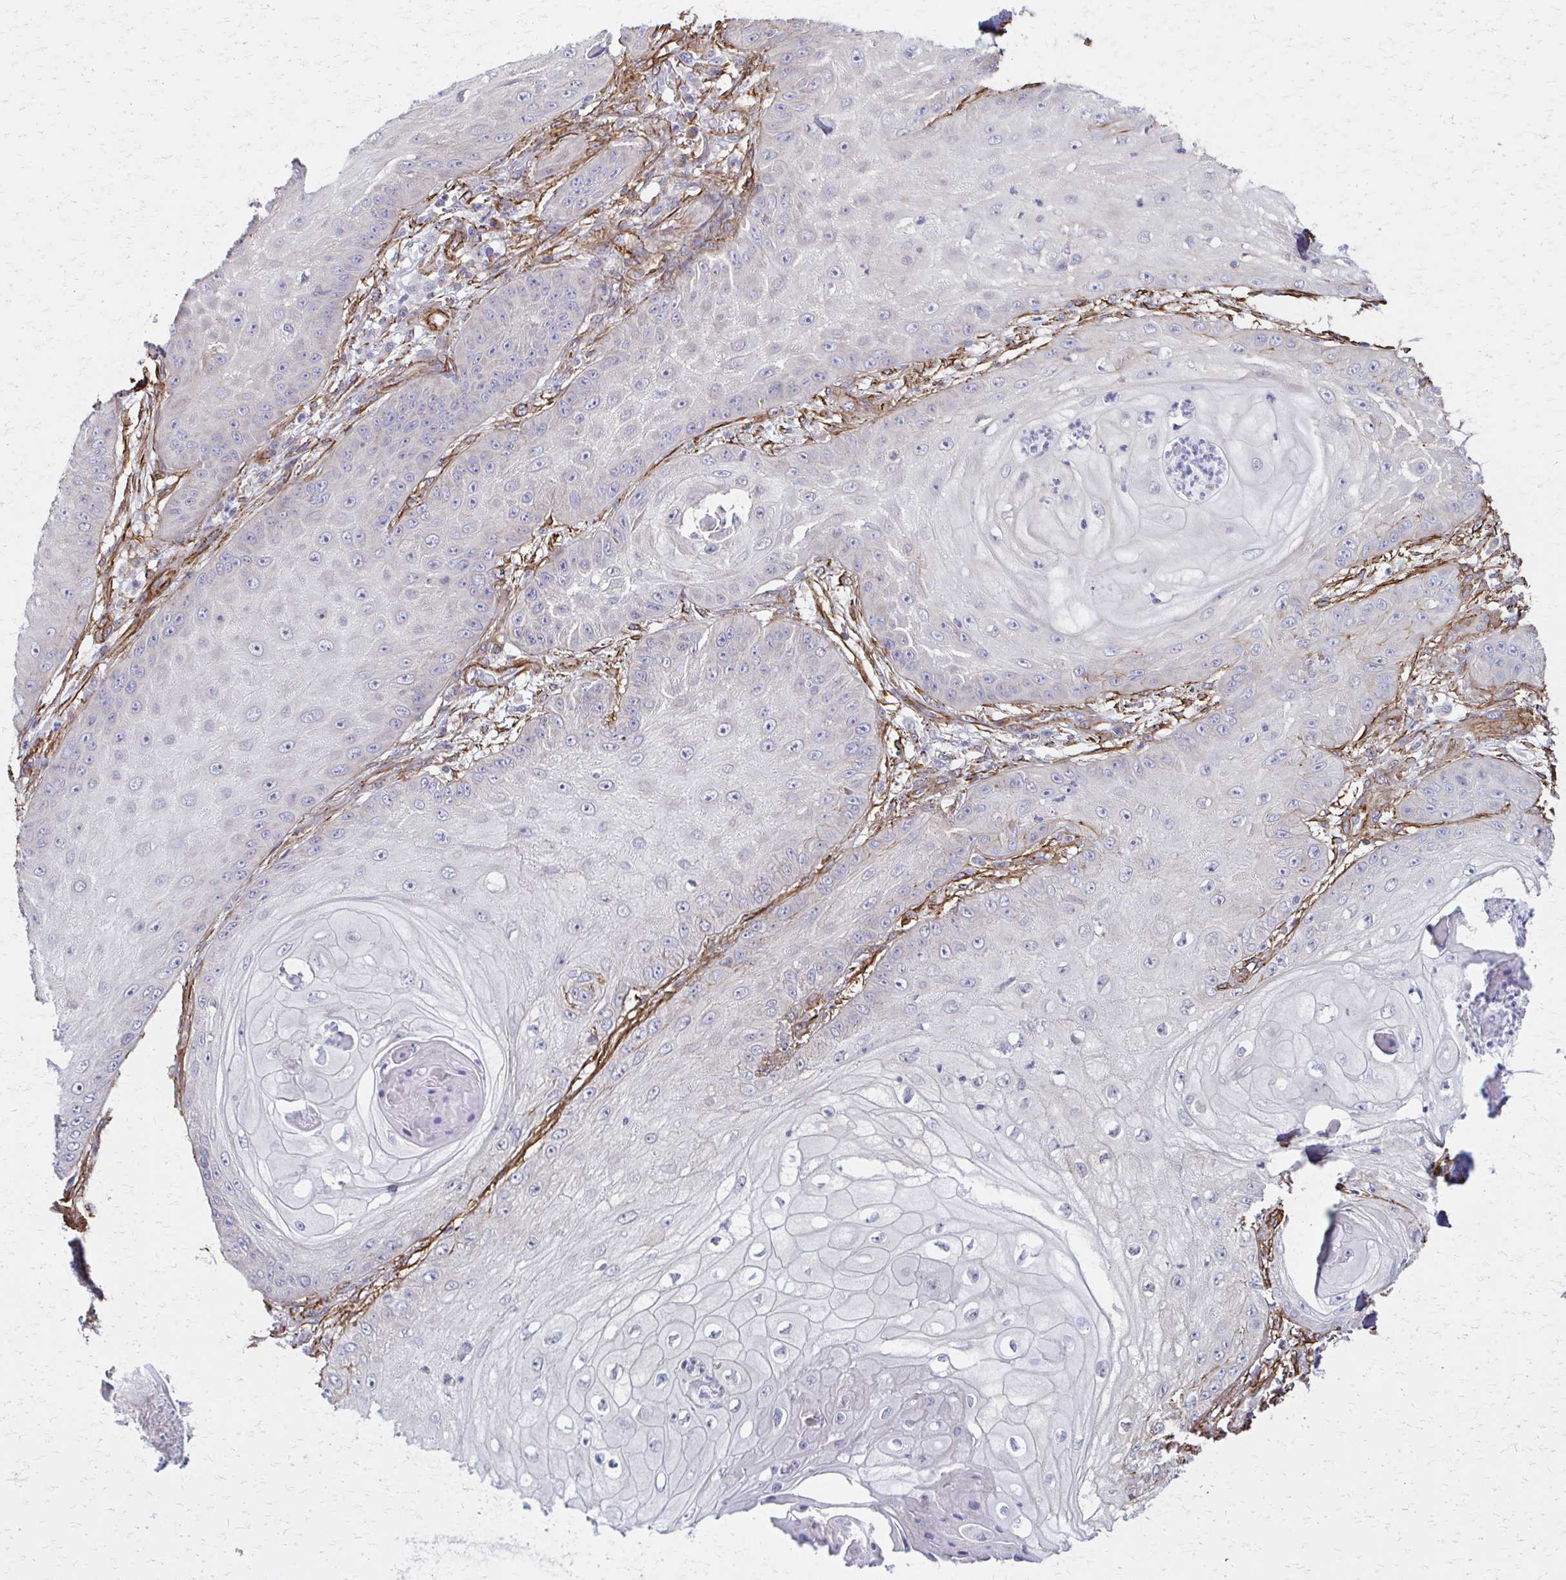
{"staining": {"intensity": "weak", "quantity": "<25%", "location": "cytoplasmic/membranous"}, "tissue": "skin cancer", "cell_type": "Tumor cells", "image_type": "cancer", "snomed": [{"axis": "morphology", "description": "Squamous cell carcinoma, NOS"}, {"axis": "topography", "description": "Skin"}], "caption": "High power microscopy photomicrograph of an IHC photomicrograph of squamous cell carcinoma (skin), revealing no significant staining in tumor cells.", "gene": "TIMMDC1", "patient": {"sex": "male", "age": 70}}